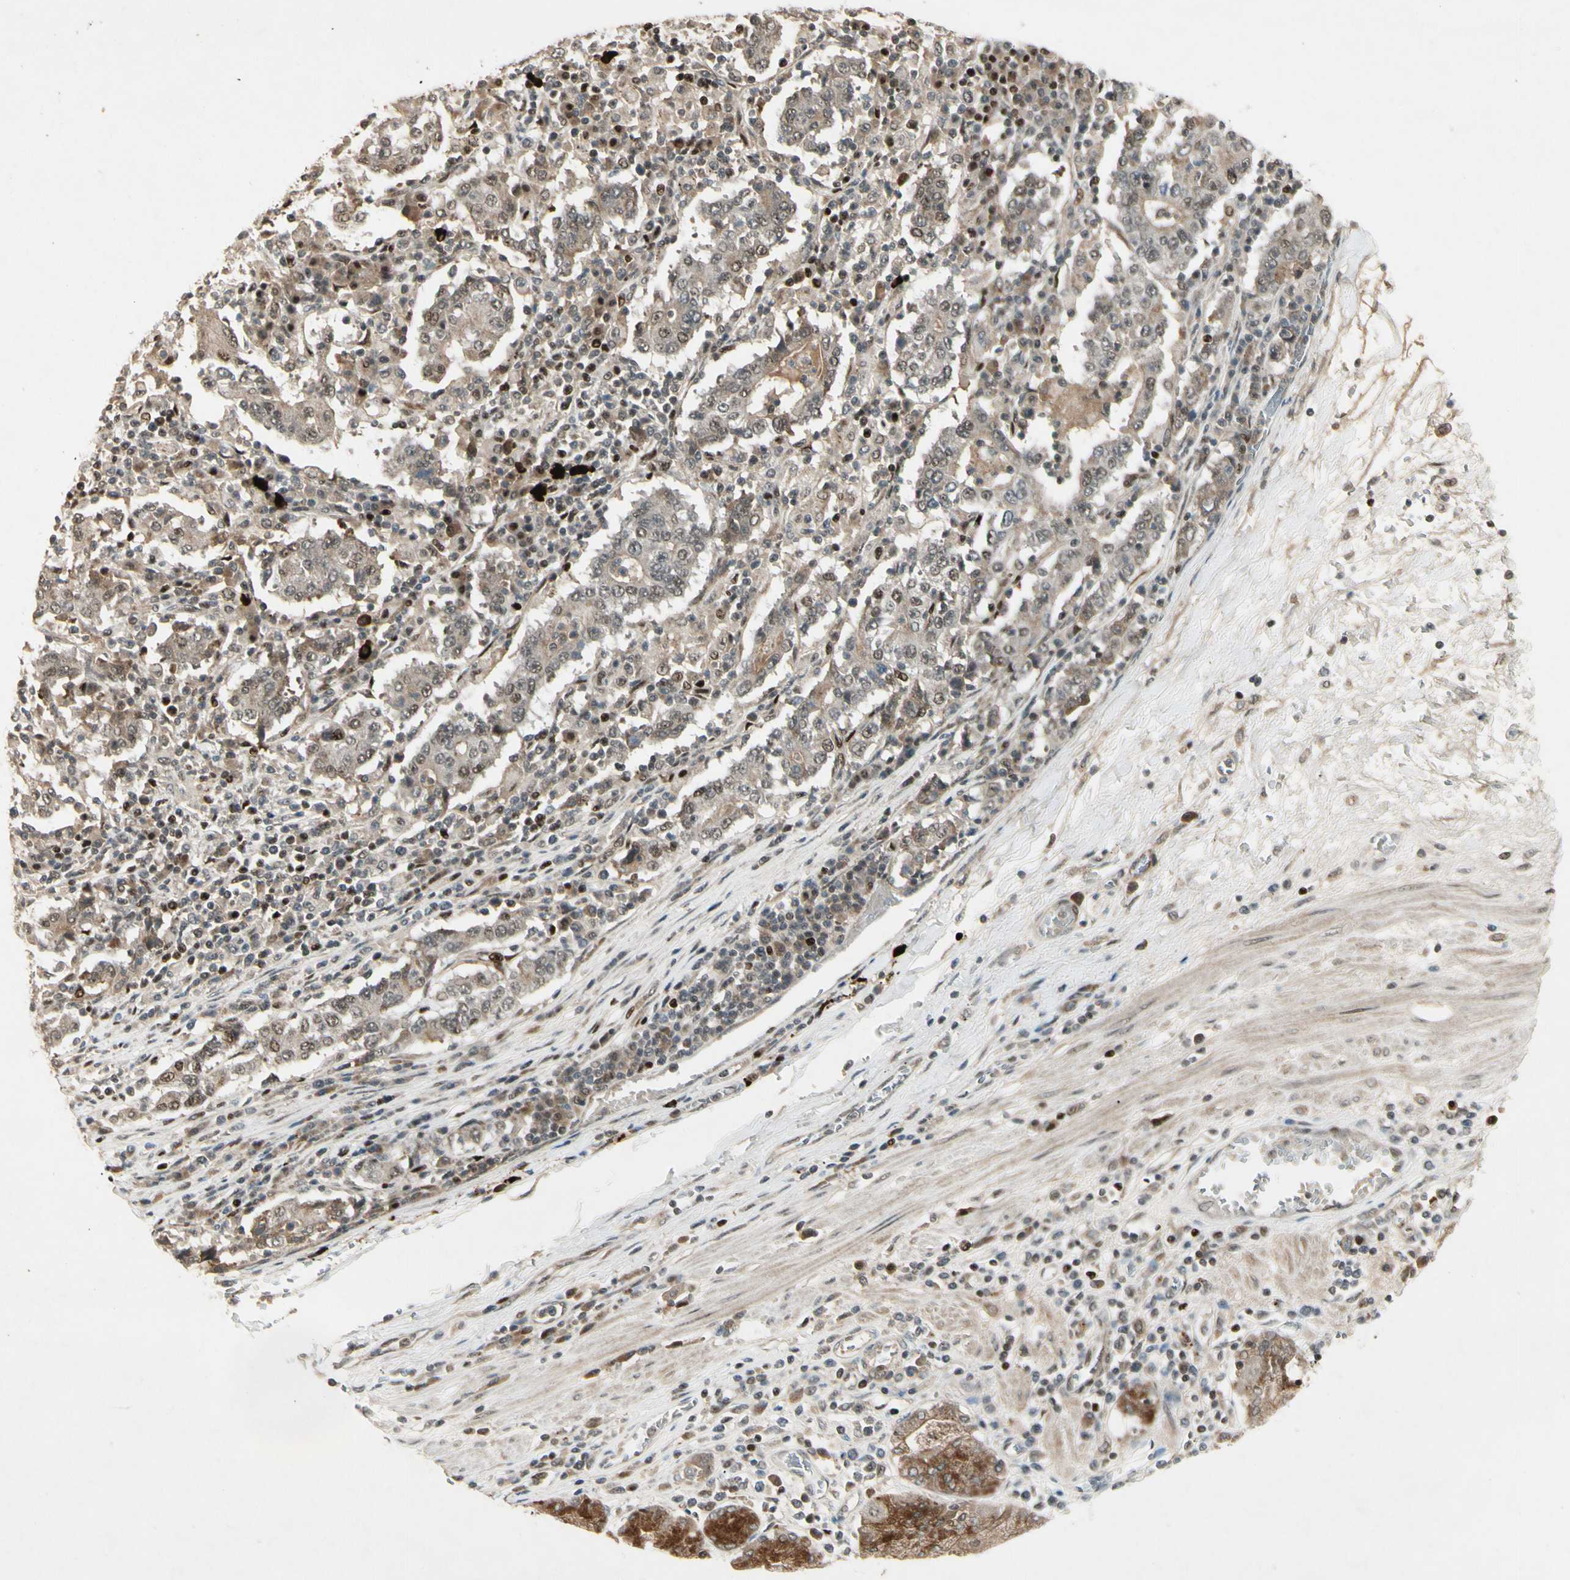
{"staining": {"intensity": "moderate", "quantity": "<25%", "location": "nuclear"}, "tissue": "stomach cancer", "cell_type": "Tumor cells", "image_type": "cancer", "snomed": [{"axis": "morphology", "description": "Normal tissue, NOS"}, {"axis": "morphology", "description": "Adenocarcinoma, NOS"}, {"axis": "topography", "description": "Stomach, upper"}, {"axis": "topography", "description": "Stomach"}], "caption": "Brown immunohistochemical staining in human stomach cancer (adenocarcinoma) reveals moderate nuclear positivity in approximately <25% of tumor cells.", "gene": "CDK11A", "patient": {"sex": "male", "age": 59}}